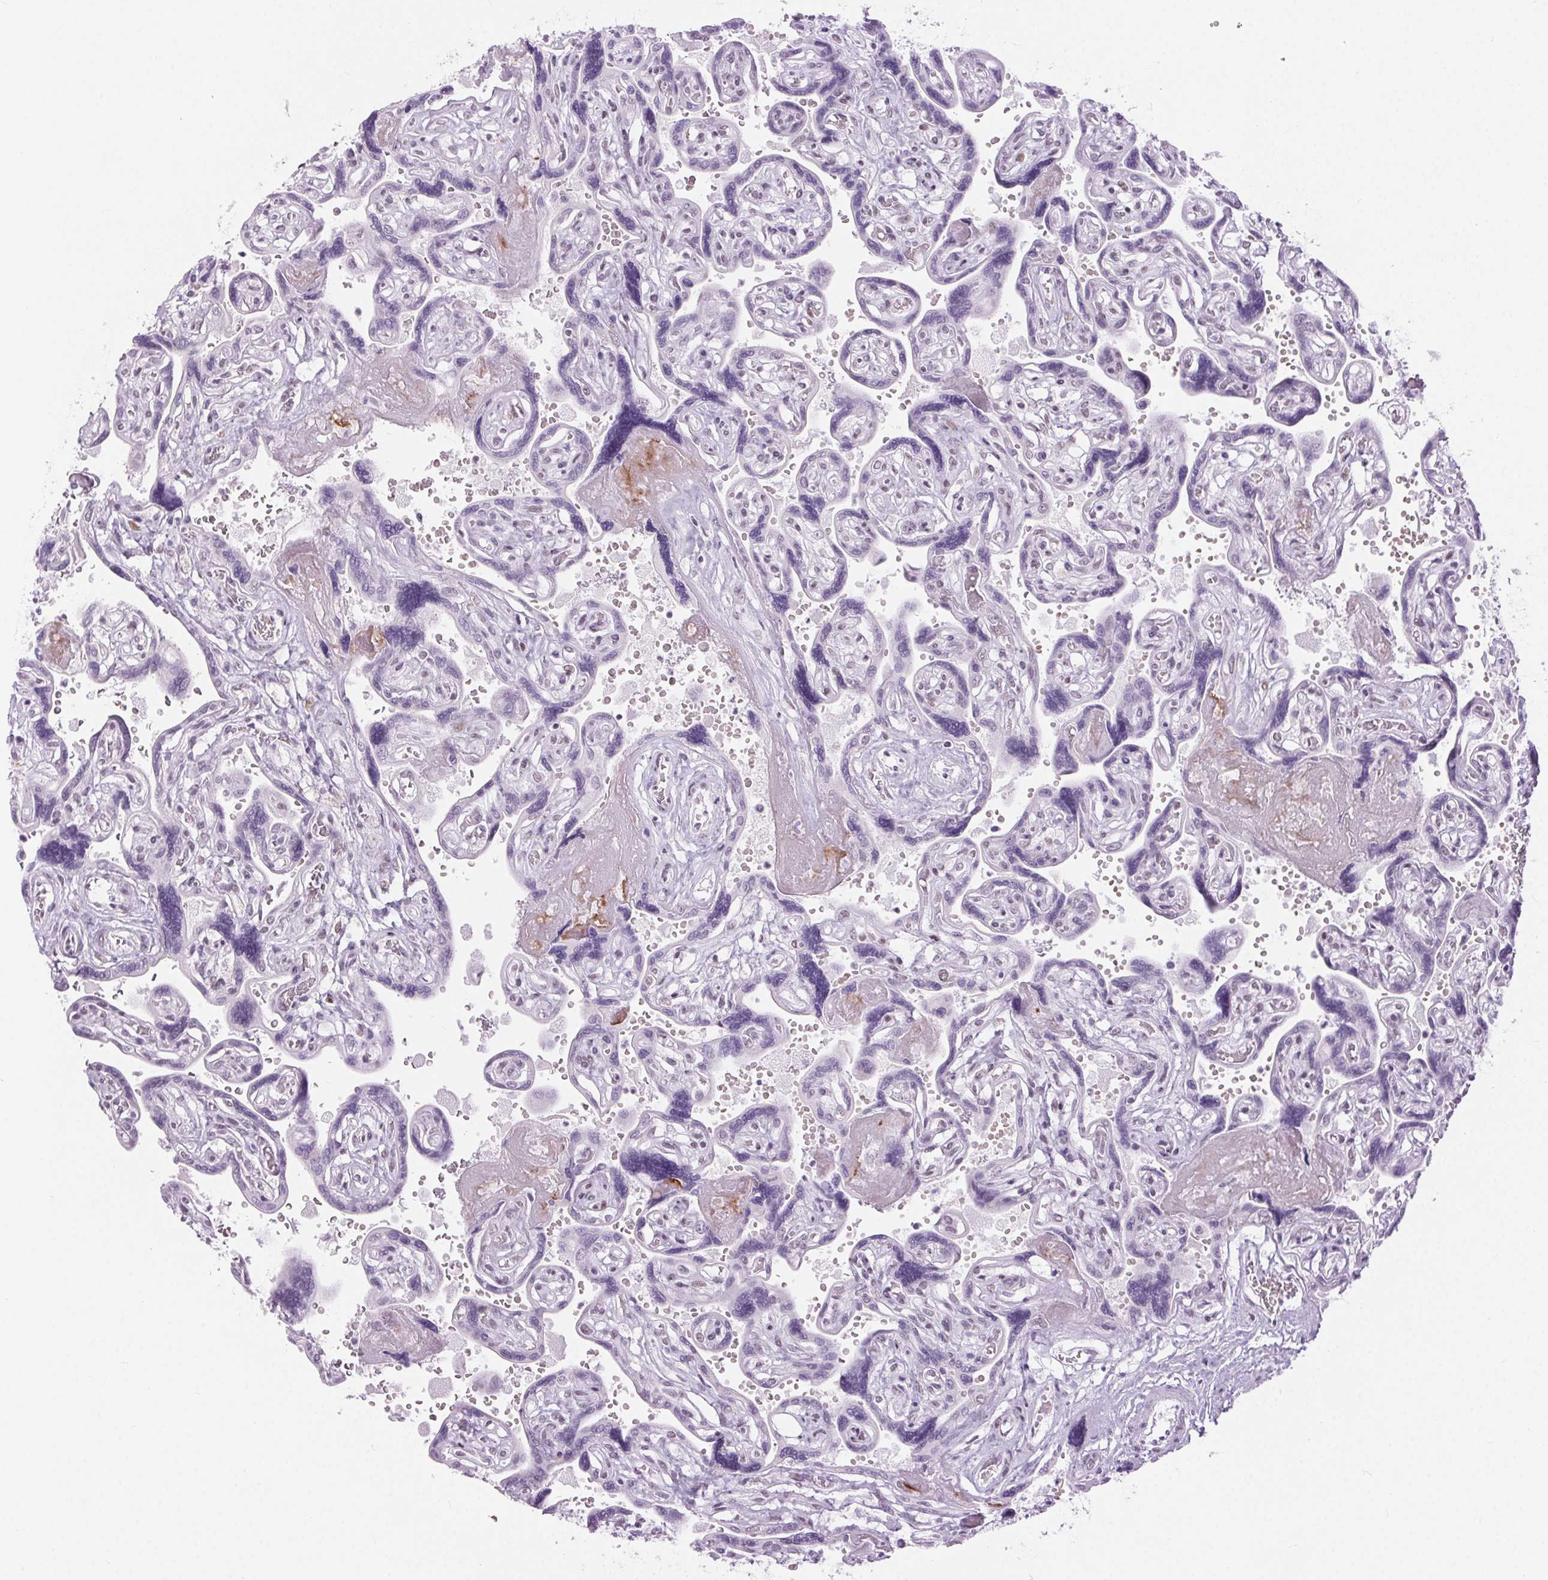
{"staining": {"intensity": "negative", "quantity": "none", "location": "none"}, "tissue": "placenta", "cell_type": "Decidual cells", "image_type": "normal", "snomed": [{"axis": "morphology", "description": "Normal tissue, NOS"}, {"axis": "topography", "description": "Placenta"}], "caption": "Immunohistochemistry (IHC) of normal human placenta exhibits no staining in decidual cells. The staining was performed using DAB to visualize the protein expression in brown, while the nuclei were stained in blue with hematoxylin (Magnification: 20x).", "gene": "BEND2", "patient": {"sex": "female", "age": 32}}